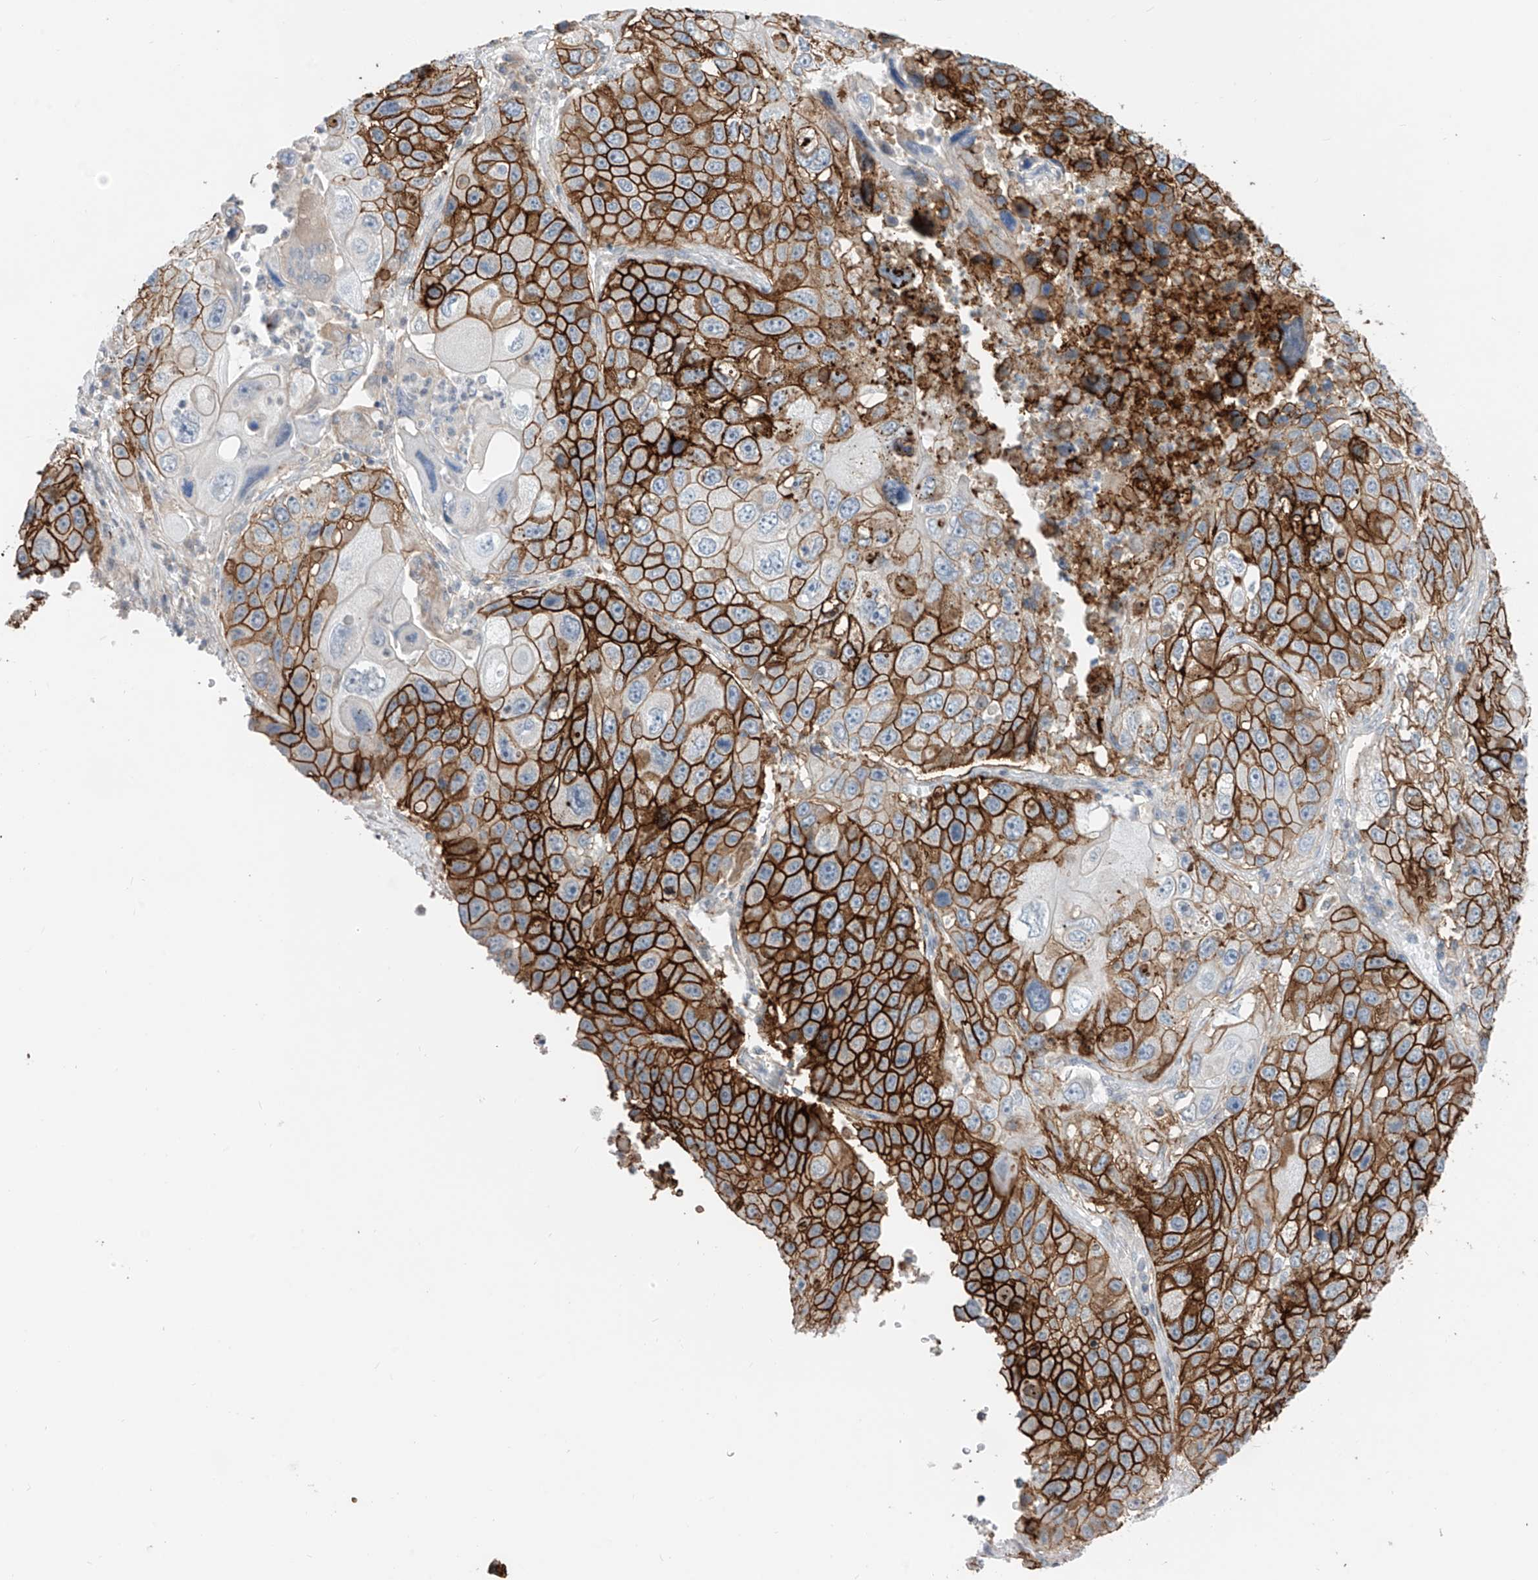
{"staining": {"intensity": "strong", "quantity": ">75%", "location": "cytoplasmic/membranous"}, "tissue": "lung cancer", "cell_type": "Tumor cells", "image_type": "cancer", "snomed": [{"axis": "morphology", "description": "Squamous cell carcinoma, NOS"}, {"axis": "topography", "description": "Lung"}], "caption": "About >75% of tumor cells in human lung cancer (squamous cell carcinoma) reveal strong cytoplasmic/membranous protein positivity as visualized by brown immunohistochemical staining.", "gene": "ABLIM2", "patient": {"sex": "male", "age": 61}}